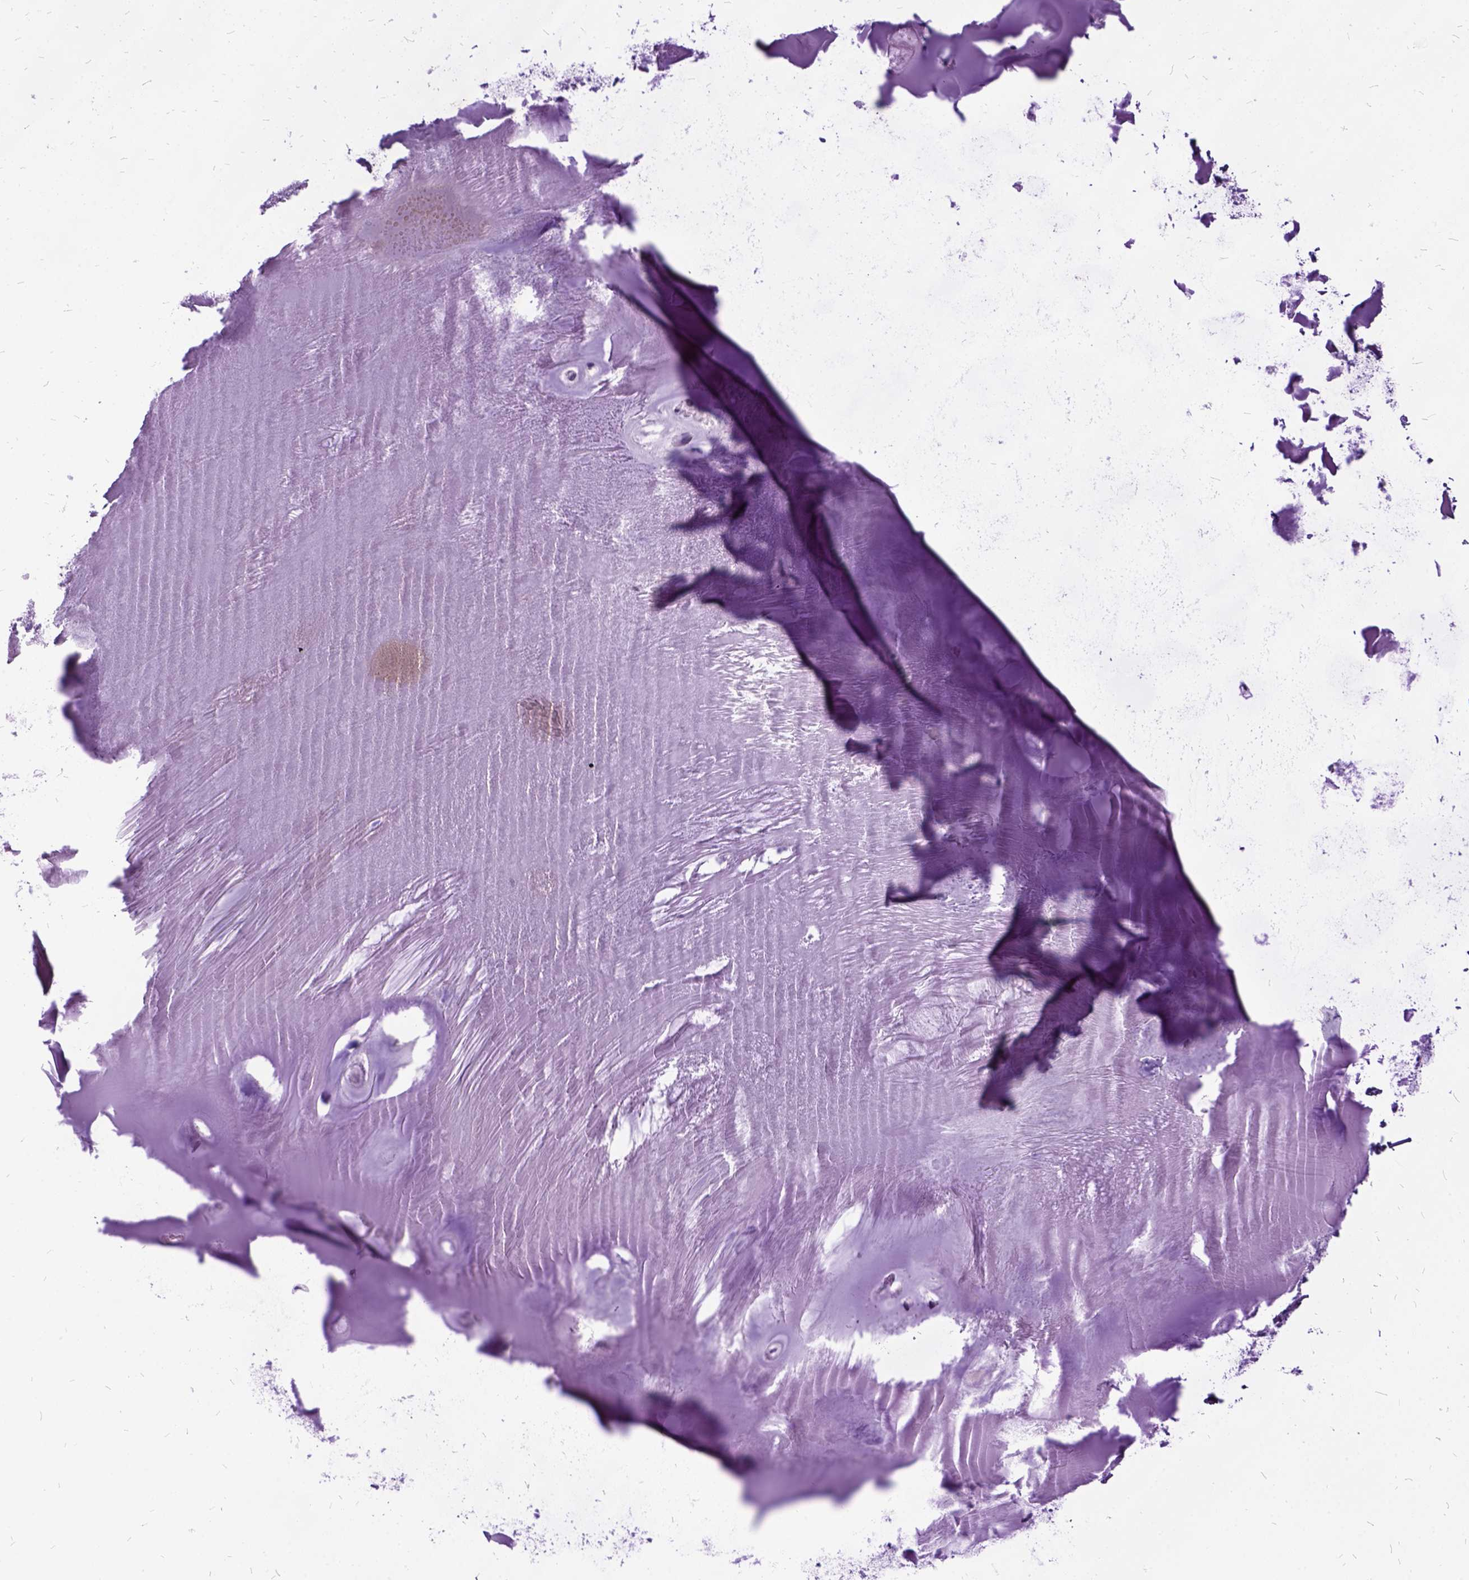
{"staining": {"intensity": "negative", "quantity": "none", "location": "none"}, "tissue": "soft tissue", "cell_type": "Chondrocytes", "image_type": "normal", "snomed": [{"axis": "morphology", "description": "Normal tissue, NOS"}, {"axis": "morphology", "description": "Squamous cell carcinoma, NOS"}, {"axis": "topography", "description": "Cartilage tissue"}, {"axis": "topography", "description": "Bronchus"}, {"axis": "topography", "description": "Lung"}], "caption": "Chondrocytes show no significant expression in benign soft tissue. (IHC, brightfield microscopy, high magnification).", "gene": "MME", "patient": {"sex": "male", "age": 66}}